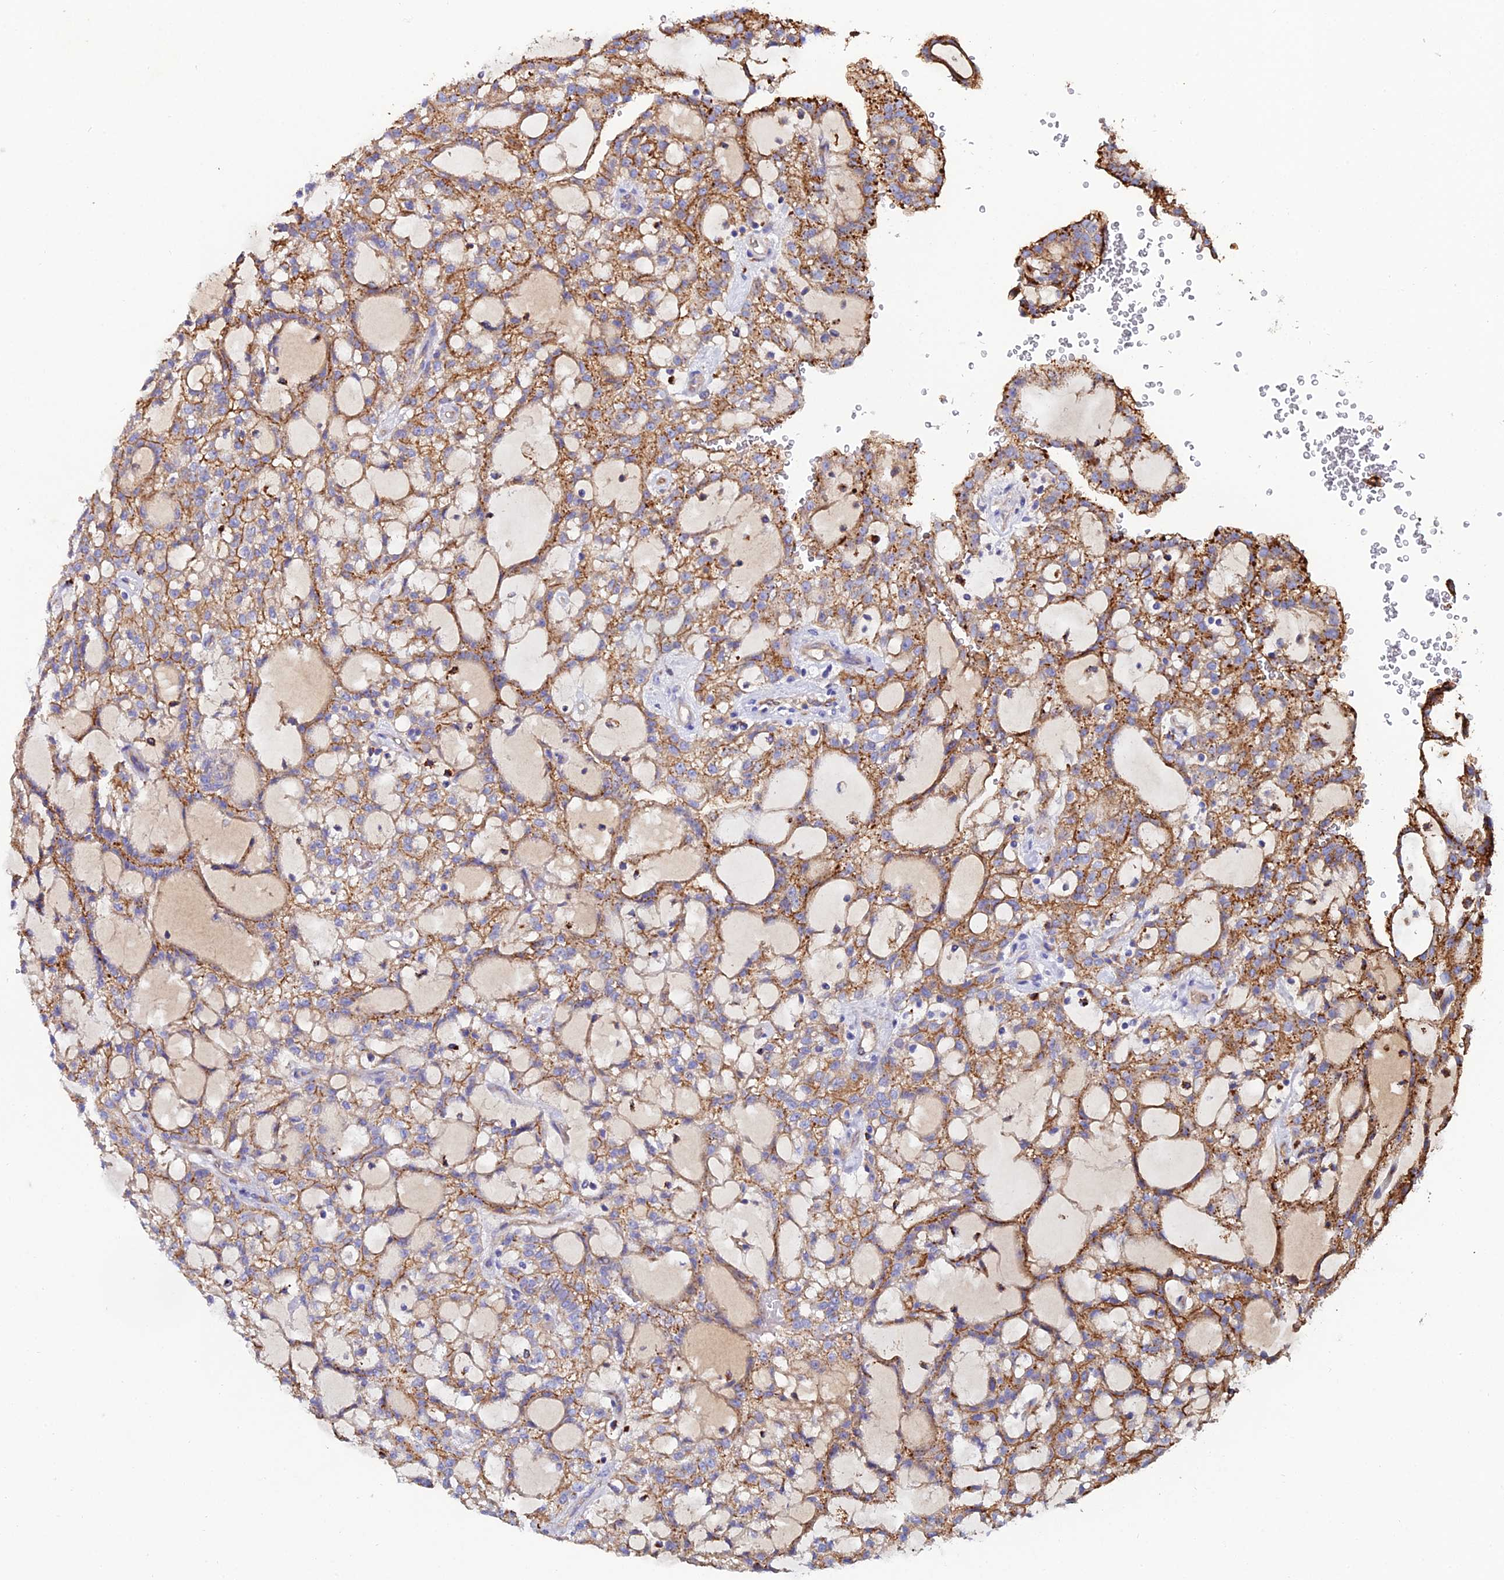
{"staining": {"intensity": "moderate", "quantity": "25%-75%", "location": "cytoplasmic/membranous"}, "tissue": "renal cancer", "cell_type": "Tumor cells", "image_type": "cancer", "snomed": [{"axis": "morphology", "description": "Adenocarcinoma, NOS"}, {"axis": "topography", "description": "Kidney"}], "caption": "Renal cancer tissue exhibits moderate cytoplasmic/membranous positivity in approximately 25%-75% of tumor cells", "gene": "C6", "patient": {"sex": "male", "age": 63}}